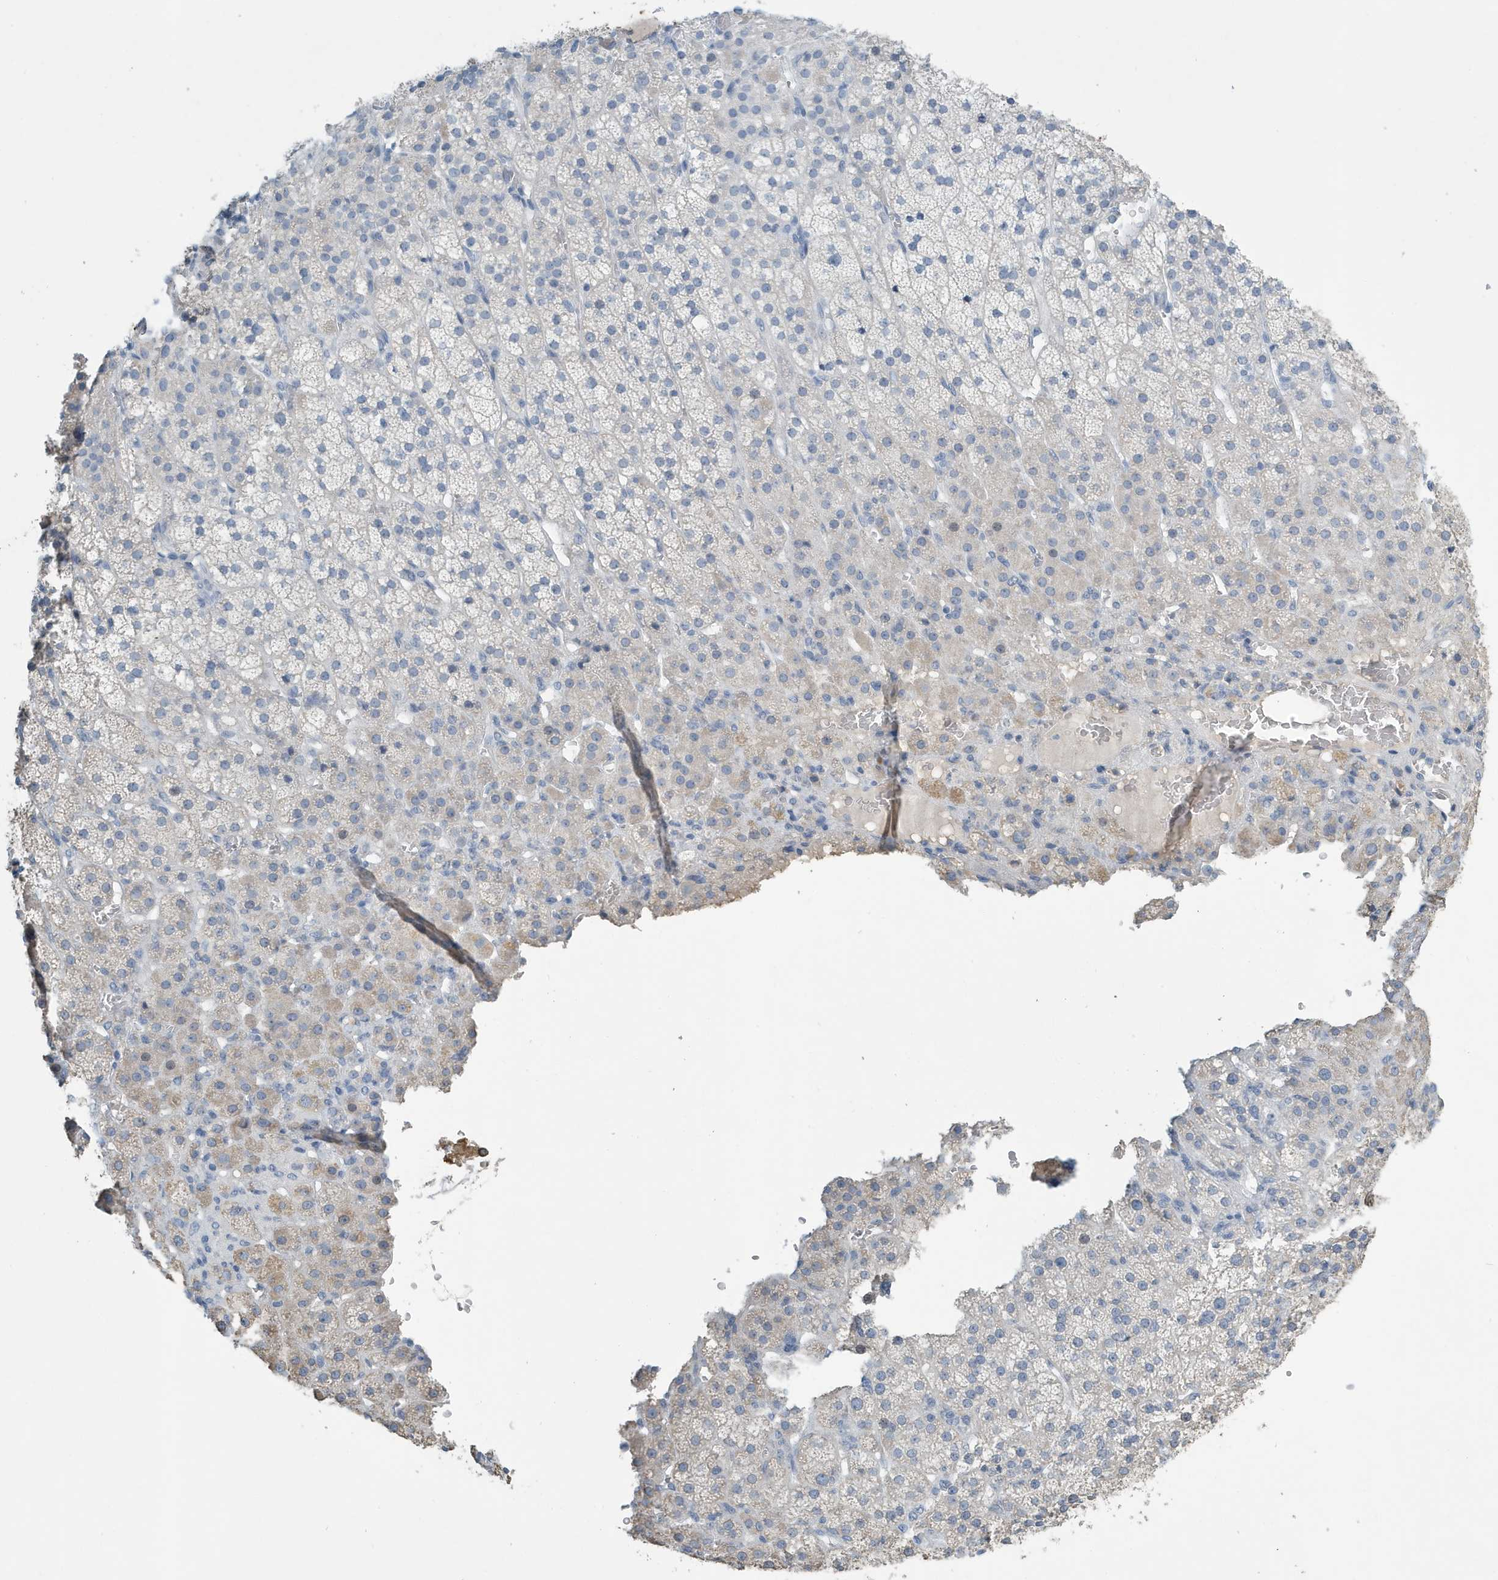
{"staining": {"intensity": "negative", "quantity": "none", "location": "none"}, "tissue": "adrenal gland", "cell_type": "Glandular cells", "image_type": "normal", "snomed": [{"axis": "morphology", "description": "Normal tissue, NOS"}, {"axis": "topography", "description": "Adrenal gland"}], "caption": "High power microscopy photomicrograph of an IHC image of unremarkable adrenal gland, revealing no significant positivity in glandular cells.", "gene": "UGT2B4", "patient": {"sex": "female", "age": 57}}